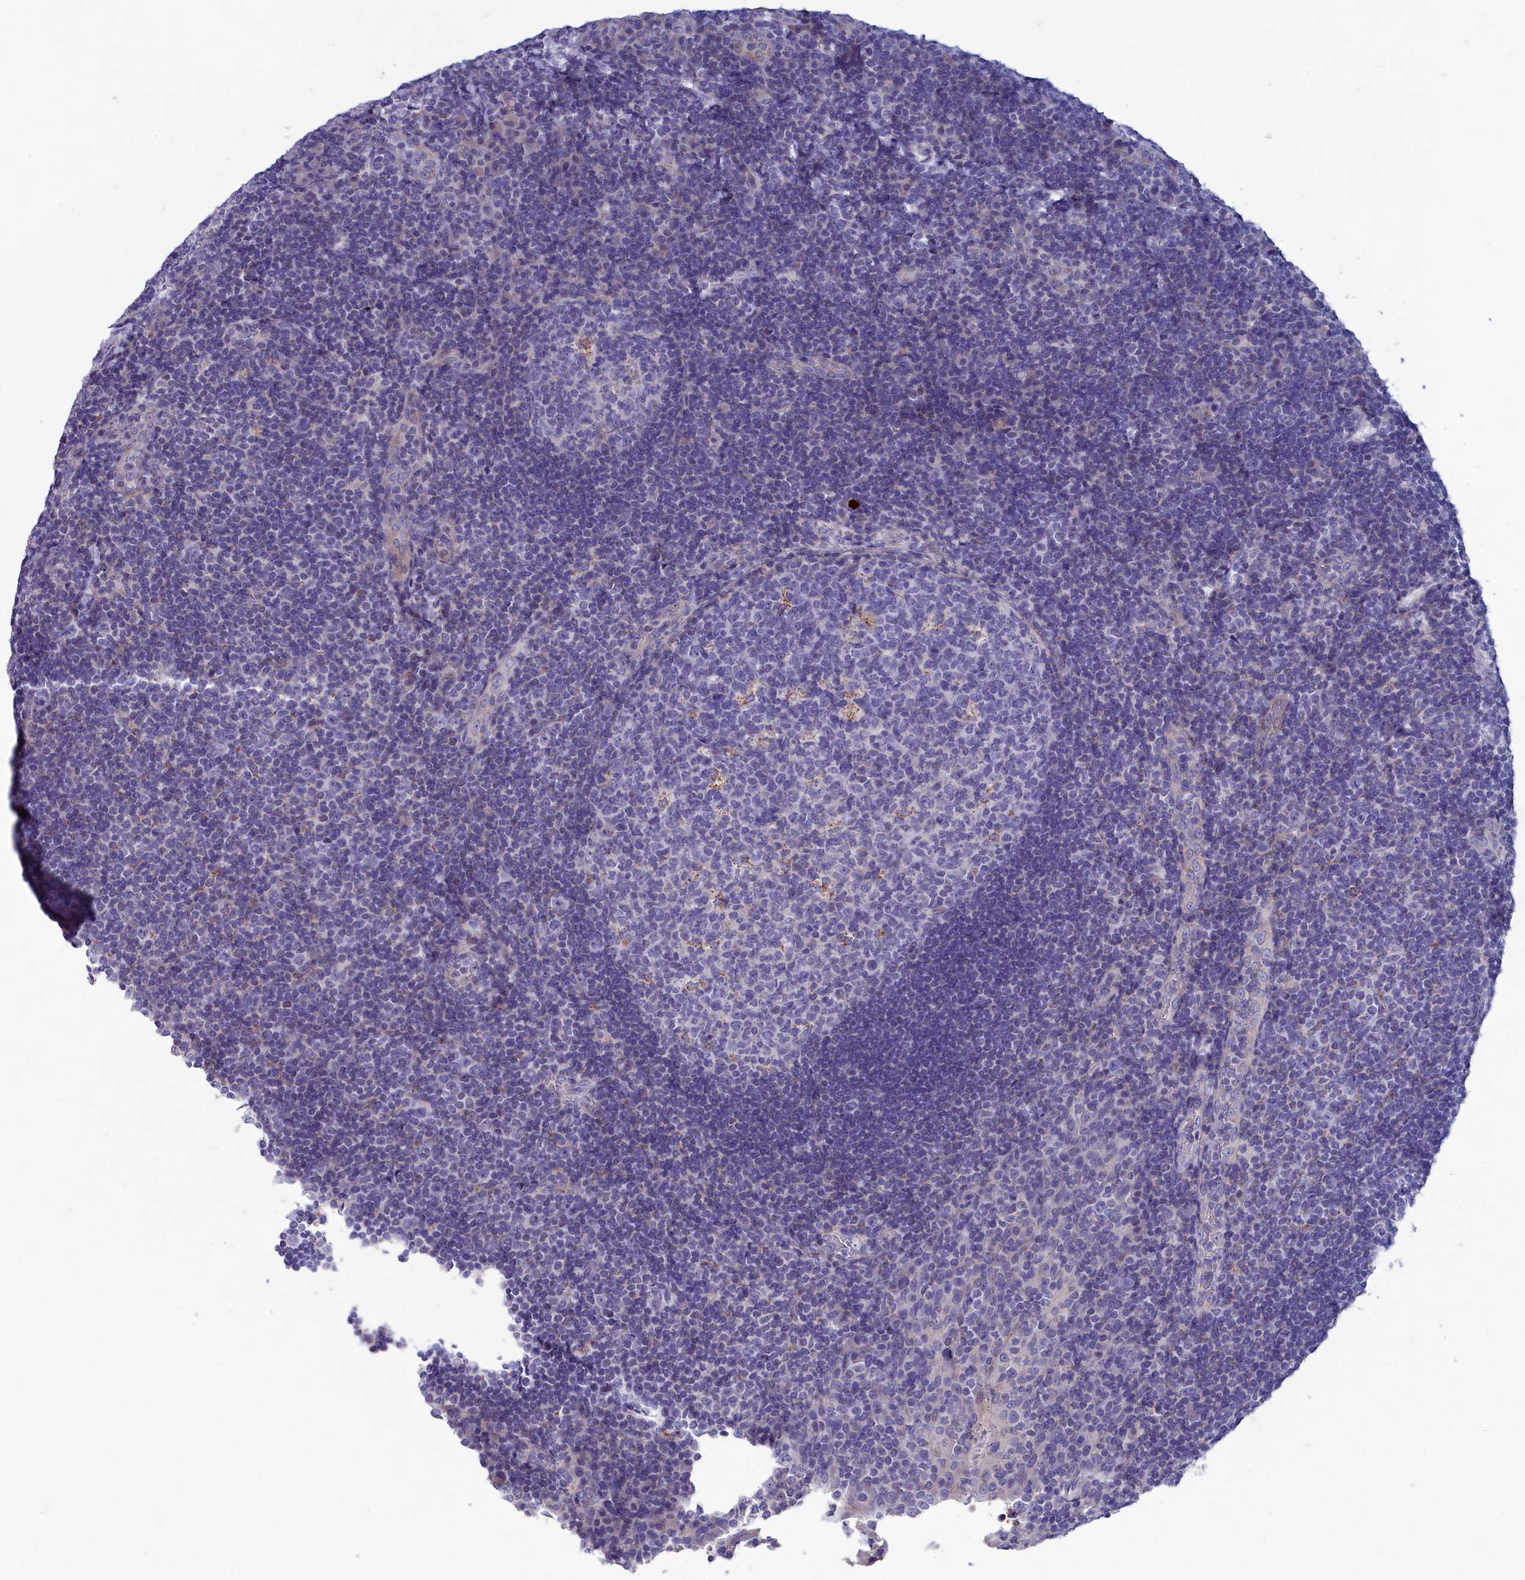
{"staining": {"intensity": "negative", "quantity": "none", "location": "none"}, "tissue": "tonsil", "cell_type": "Germinal center cells", "image_type": "normal", "snomed": [{"axis": "morphology", "description": "Normal tissue, NOS"}, {"axis": "topography", "description": "Tonsil"}], "caption": "There is no significant expression in germinal center cells of tonsil. (Stains: DAB IHC with hematoxylin counter stain, Microscopy: brightfield microscopy at high magnification).", "gene": "PRDM12", "patient": {"sex": "male", "age": 17}}